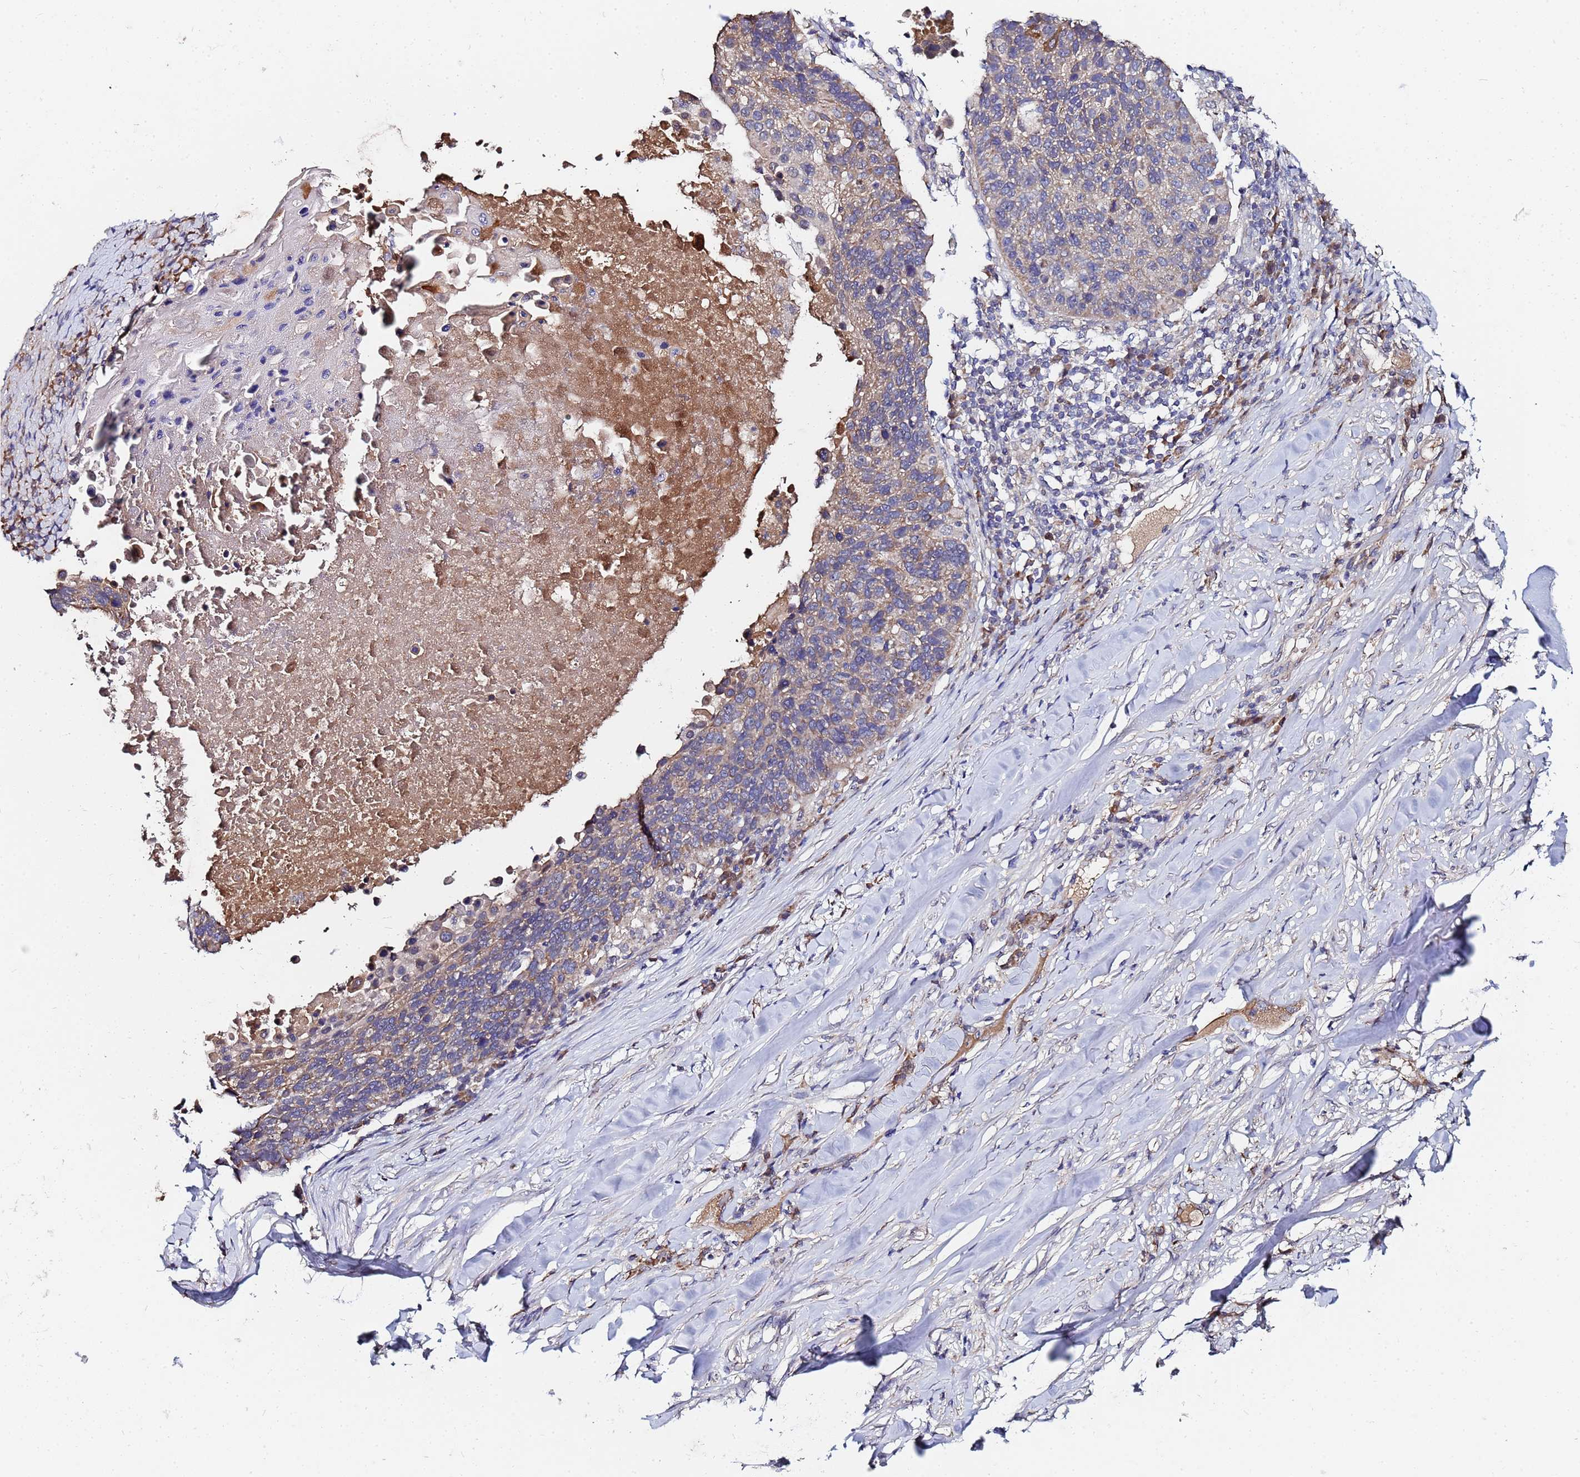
{"staining": {"intensity": "weak", "quantity": ">75%", "location": "cytoplasmic/membranous"}, "tissue": "lung cancer", "cell_type": "Tumor cells", "image_type": "cancer", "snomed": [{"axis": "morphology", "description": "Normal tissue, NOS"}, {"axis": "morphology", "description": "Squamous cell carcinoma, NOS"}, {"axis": "topography", "description": "Lymph node"}, {"axis": "topography", "description": "Lung"}], "caption": "High-power microscopy captured an immunohistochemistry (IHC) histopathology image of lung cancer (squamous cell carcinoma), revealing weak cytoplasmic/membranous positivity in about >75% of tumor cells.", "gene": "C5orf34", "patient": {"sex": "male", "age": 66}}